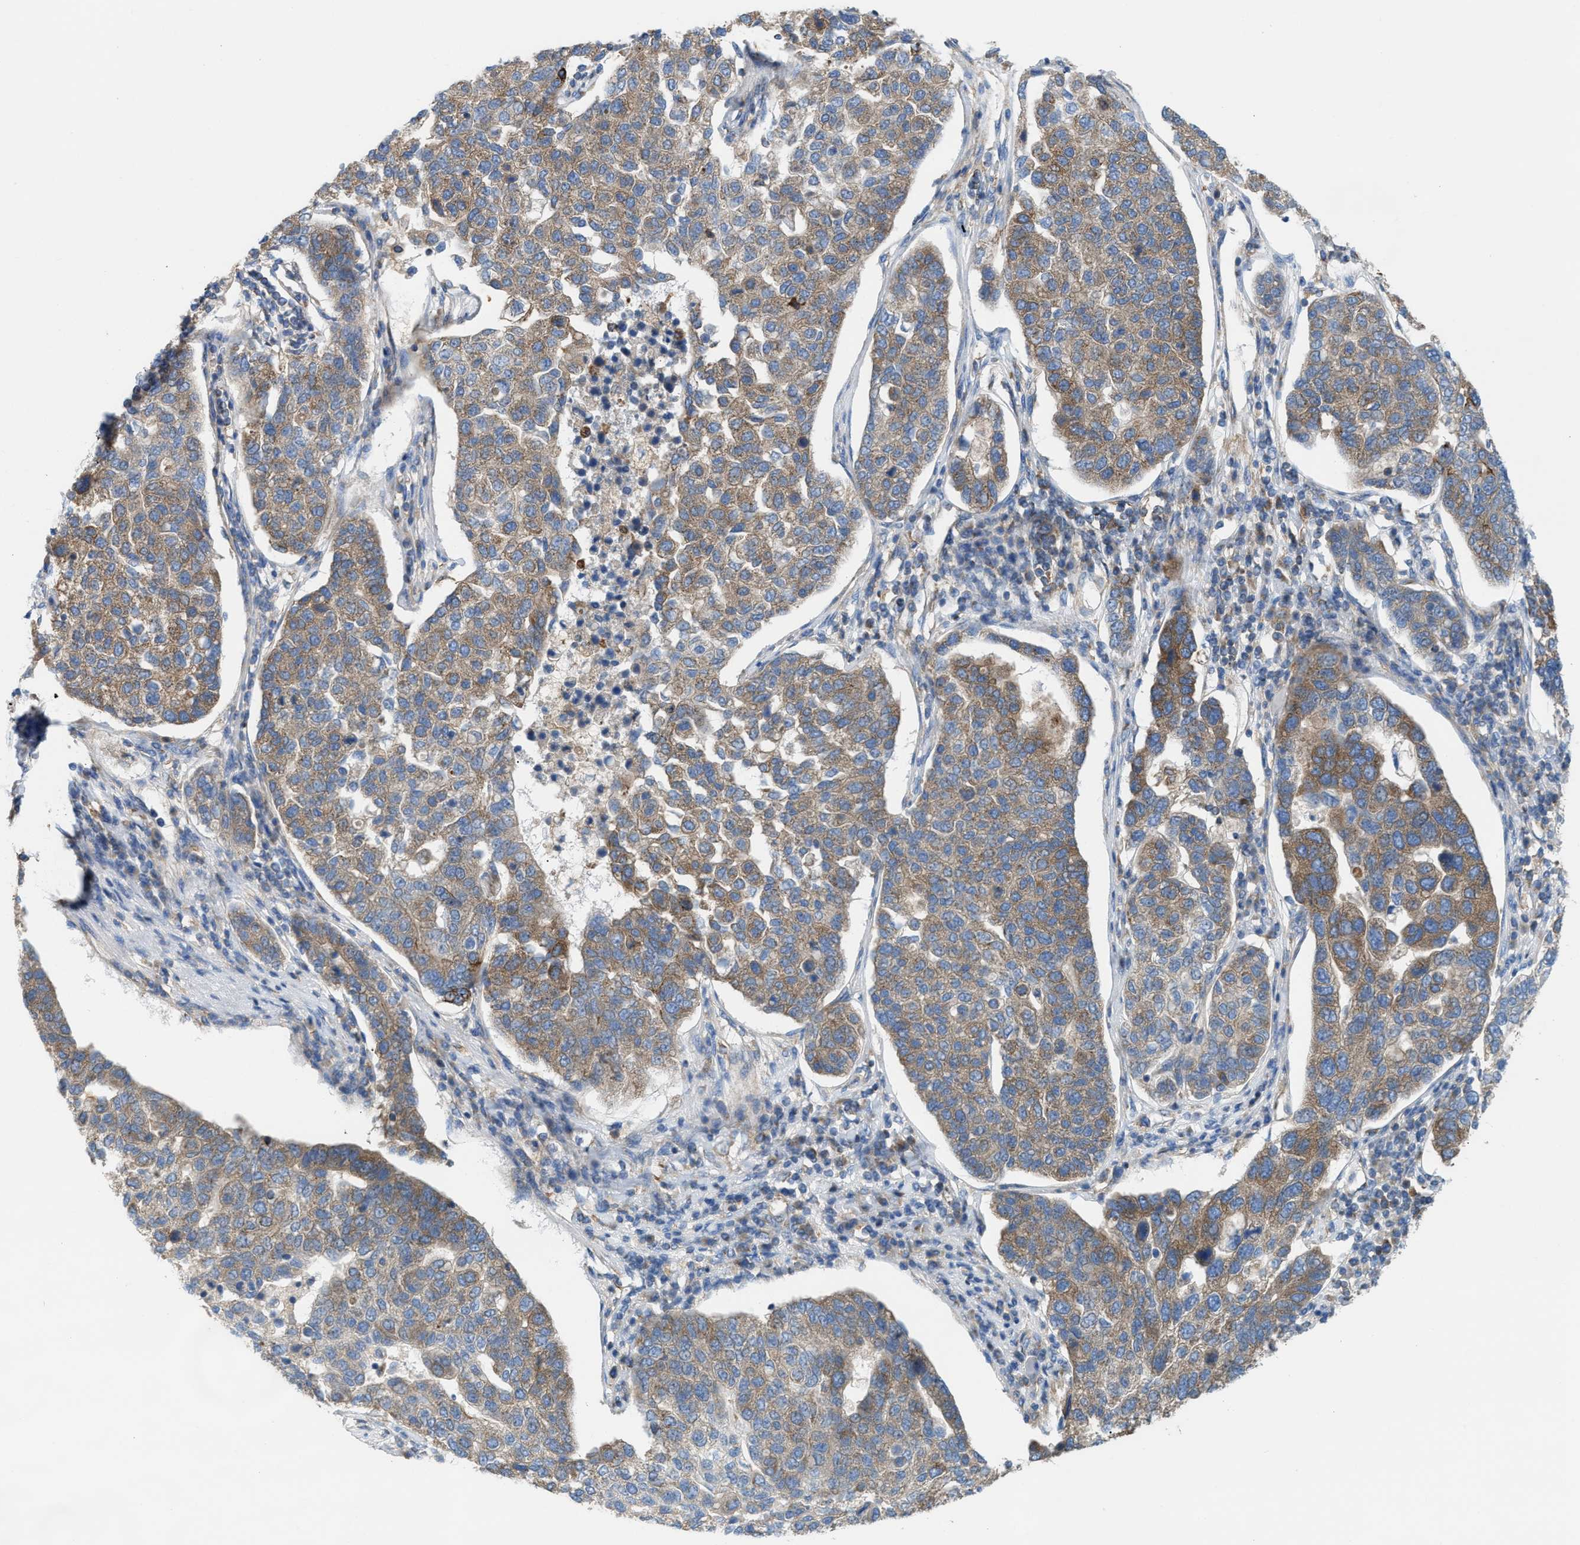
{"staining": {"intensity": "moderate", "quantity": ">75%", "location": "cytoplasmic/membranous"}, "tissue": "pancreatic cancer", "cell_type": "Tumor cells", "image_type": "cancer", "snomed": [{"axis": "morphology", "description": "Adenocarcinoma, NOS"}, {"axis": "topography", "description": "Pancreas"}], "caption": "Immunohistochemistry histopathology image of human pancreatic cancer (adenocarcinoma) stained for a protein (brown), which shows medium levels of moderate cytoplasmic/membranous expression in approximately >75% of tumor cells.", "gene": "TBC1D15", "patient": {"sex": "female", "age": 61}}